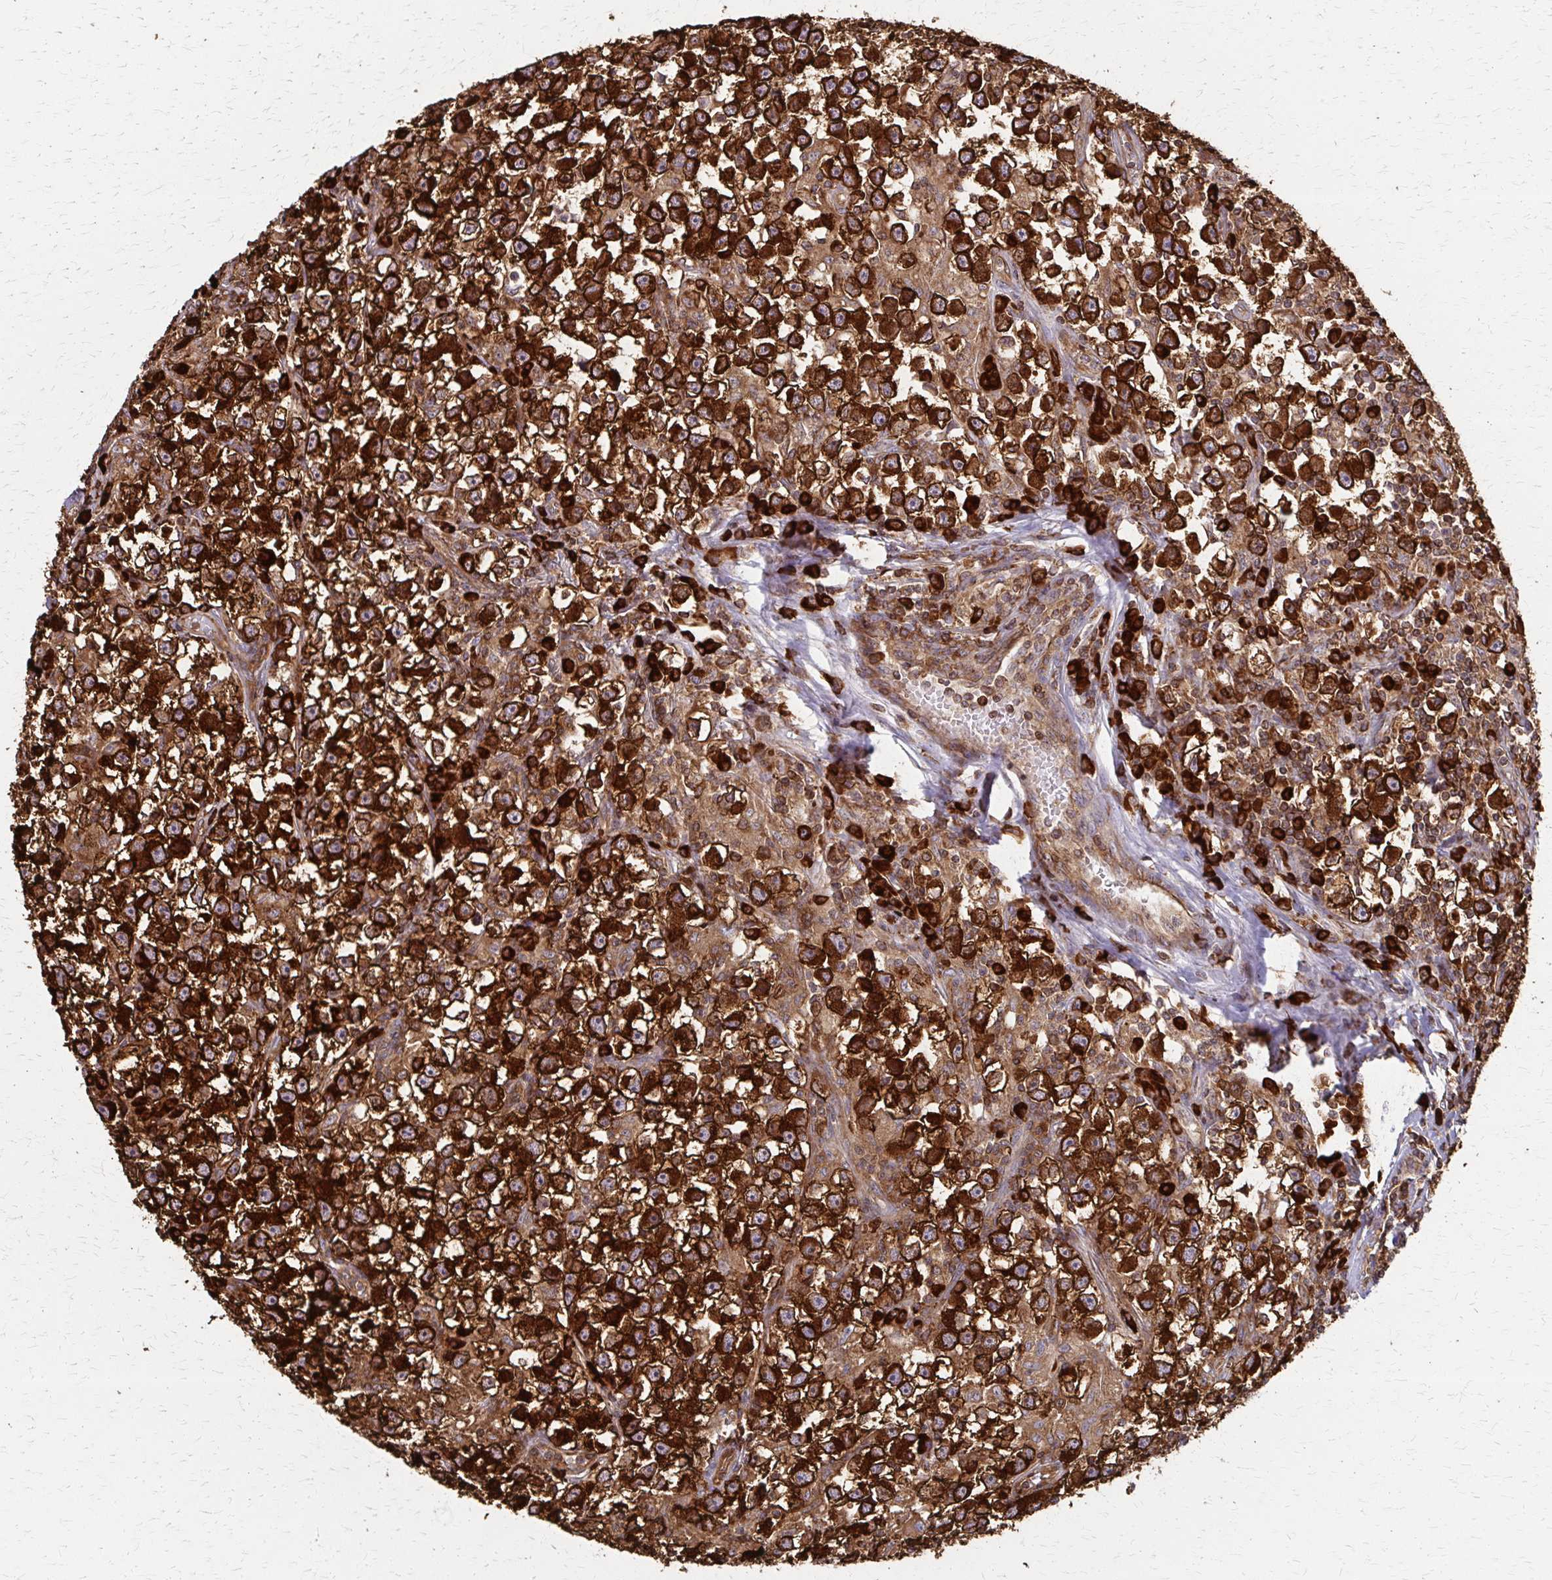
{"staining": {"intensity": "strong", "quantity": ">75%", "location": "cytoplasmic/membranous"}, "tissue": "testis cancer", "cell_type": "Tumor cells", "image_type": "cancer", "snomed": [{"axis": "morphology", "description": "Seminoma, NOS"}, {"axis": "topography", "description": "Testis"}], "caption": "Tumor cells display strong cytoplasmic/membranous staining in approximately >75% of cells in testis cancer.", "gene": "EEF2", "patient": {"sex": "male", "age": 33}}